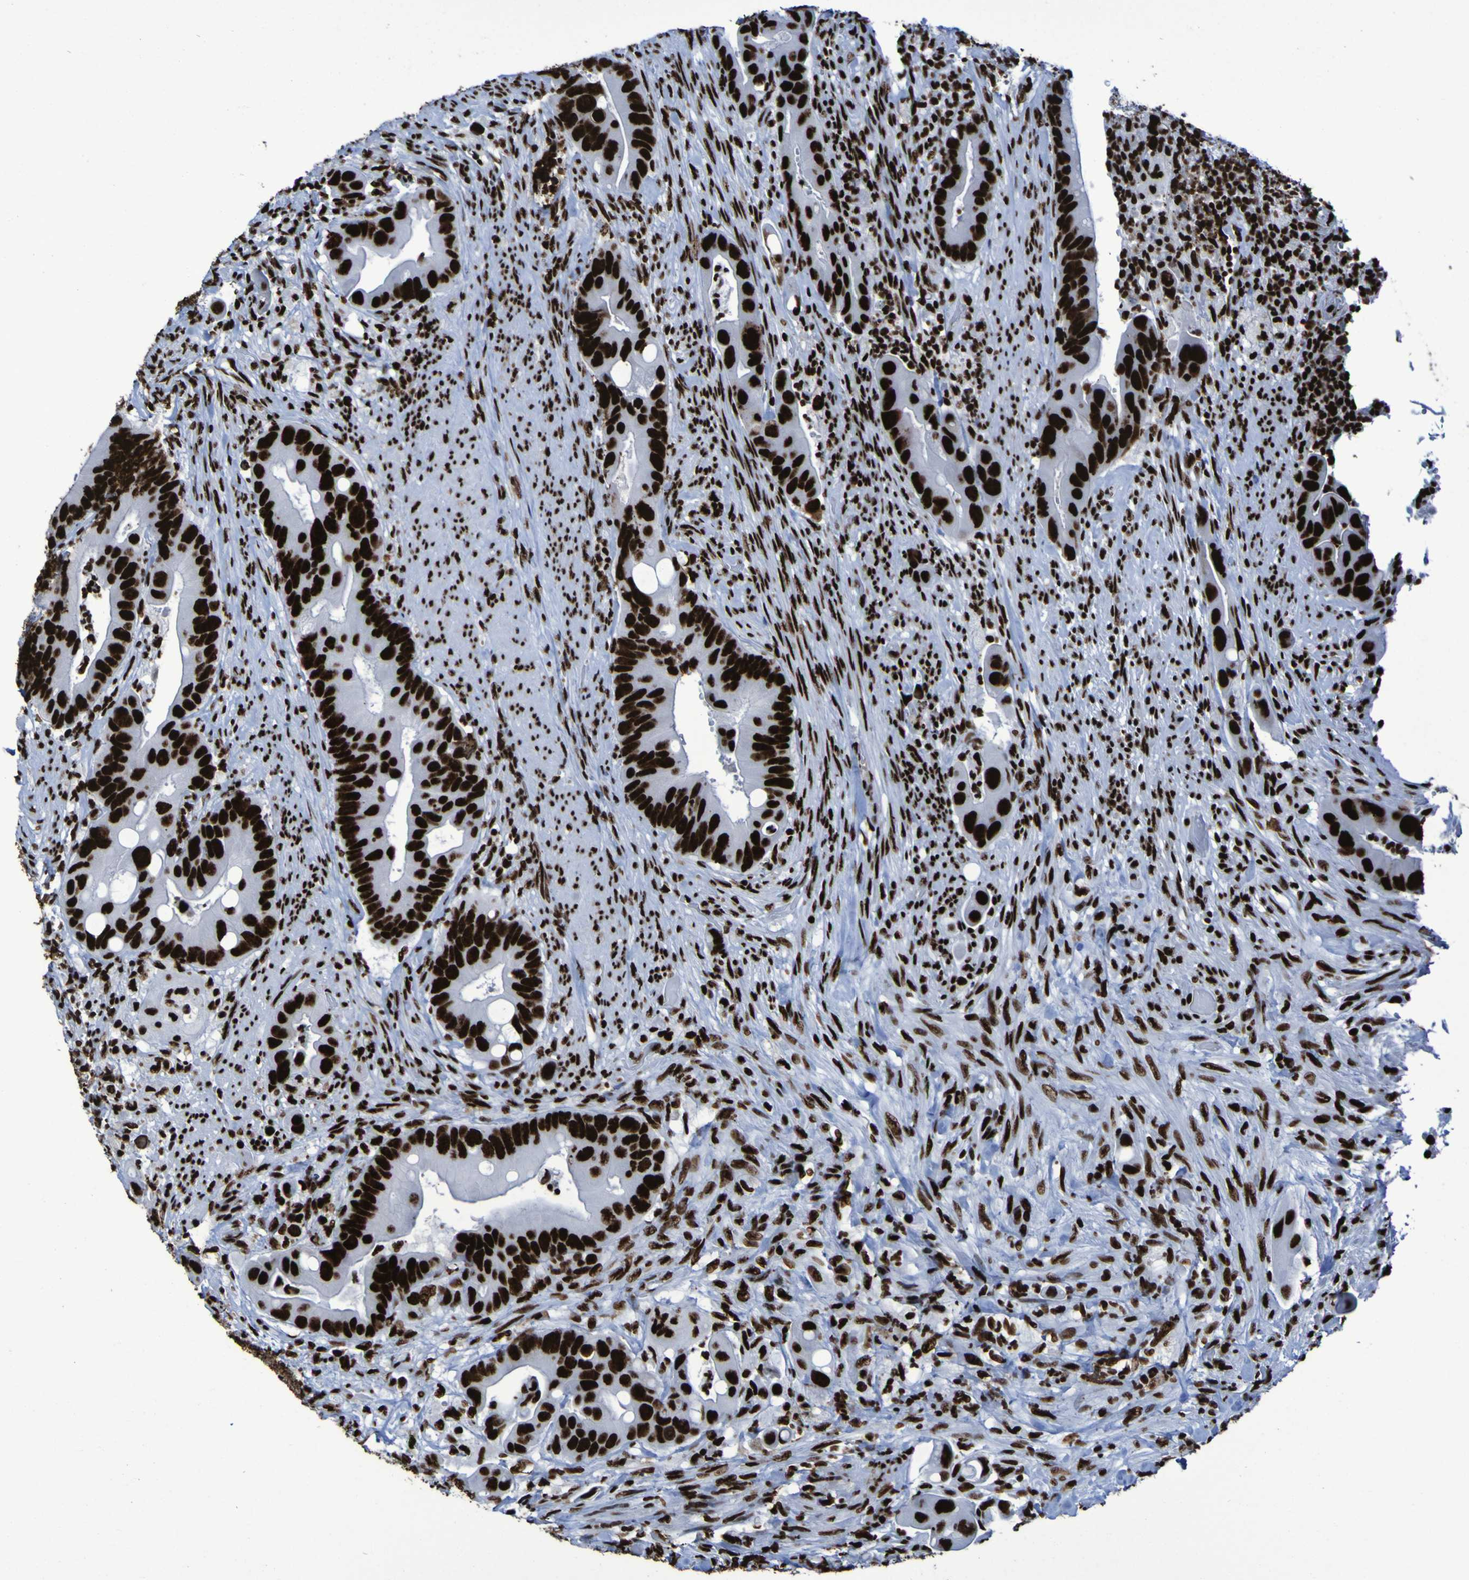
{"staining": {"intensity": "strong", "quantity": ">75%", "location": "nuclear"}, "tissue": "colorectal cancer", "cell_type": "Tumor cells", "image_type": "cancer", "snomed": [{"axis": "morphology", "description": "Adenocarcinoma, NOS"}, {"axis": "topography", "description": "Rectum"}], "caption": "The histopathology image demonstrates immunohistochemical staining of adenocarcinoma (colorectal). There is strong nuclear positivity is seen in approximately >75% of tumor cells. The protein of interest is stained brown, and the nuclei are stained in blue (DAB IHC with brightfield microscopy, high magnification).", "gene": "NPM1", "patient": {"sex": "female", "age": 57}}